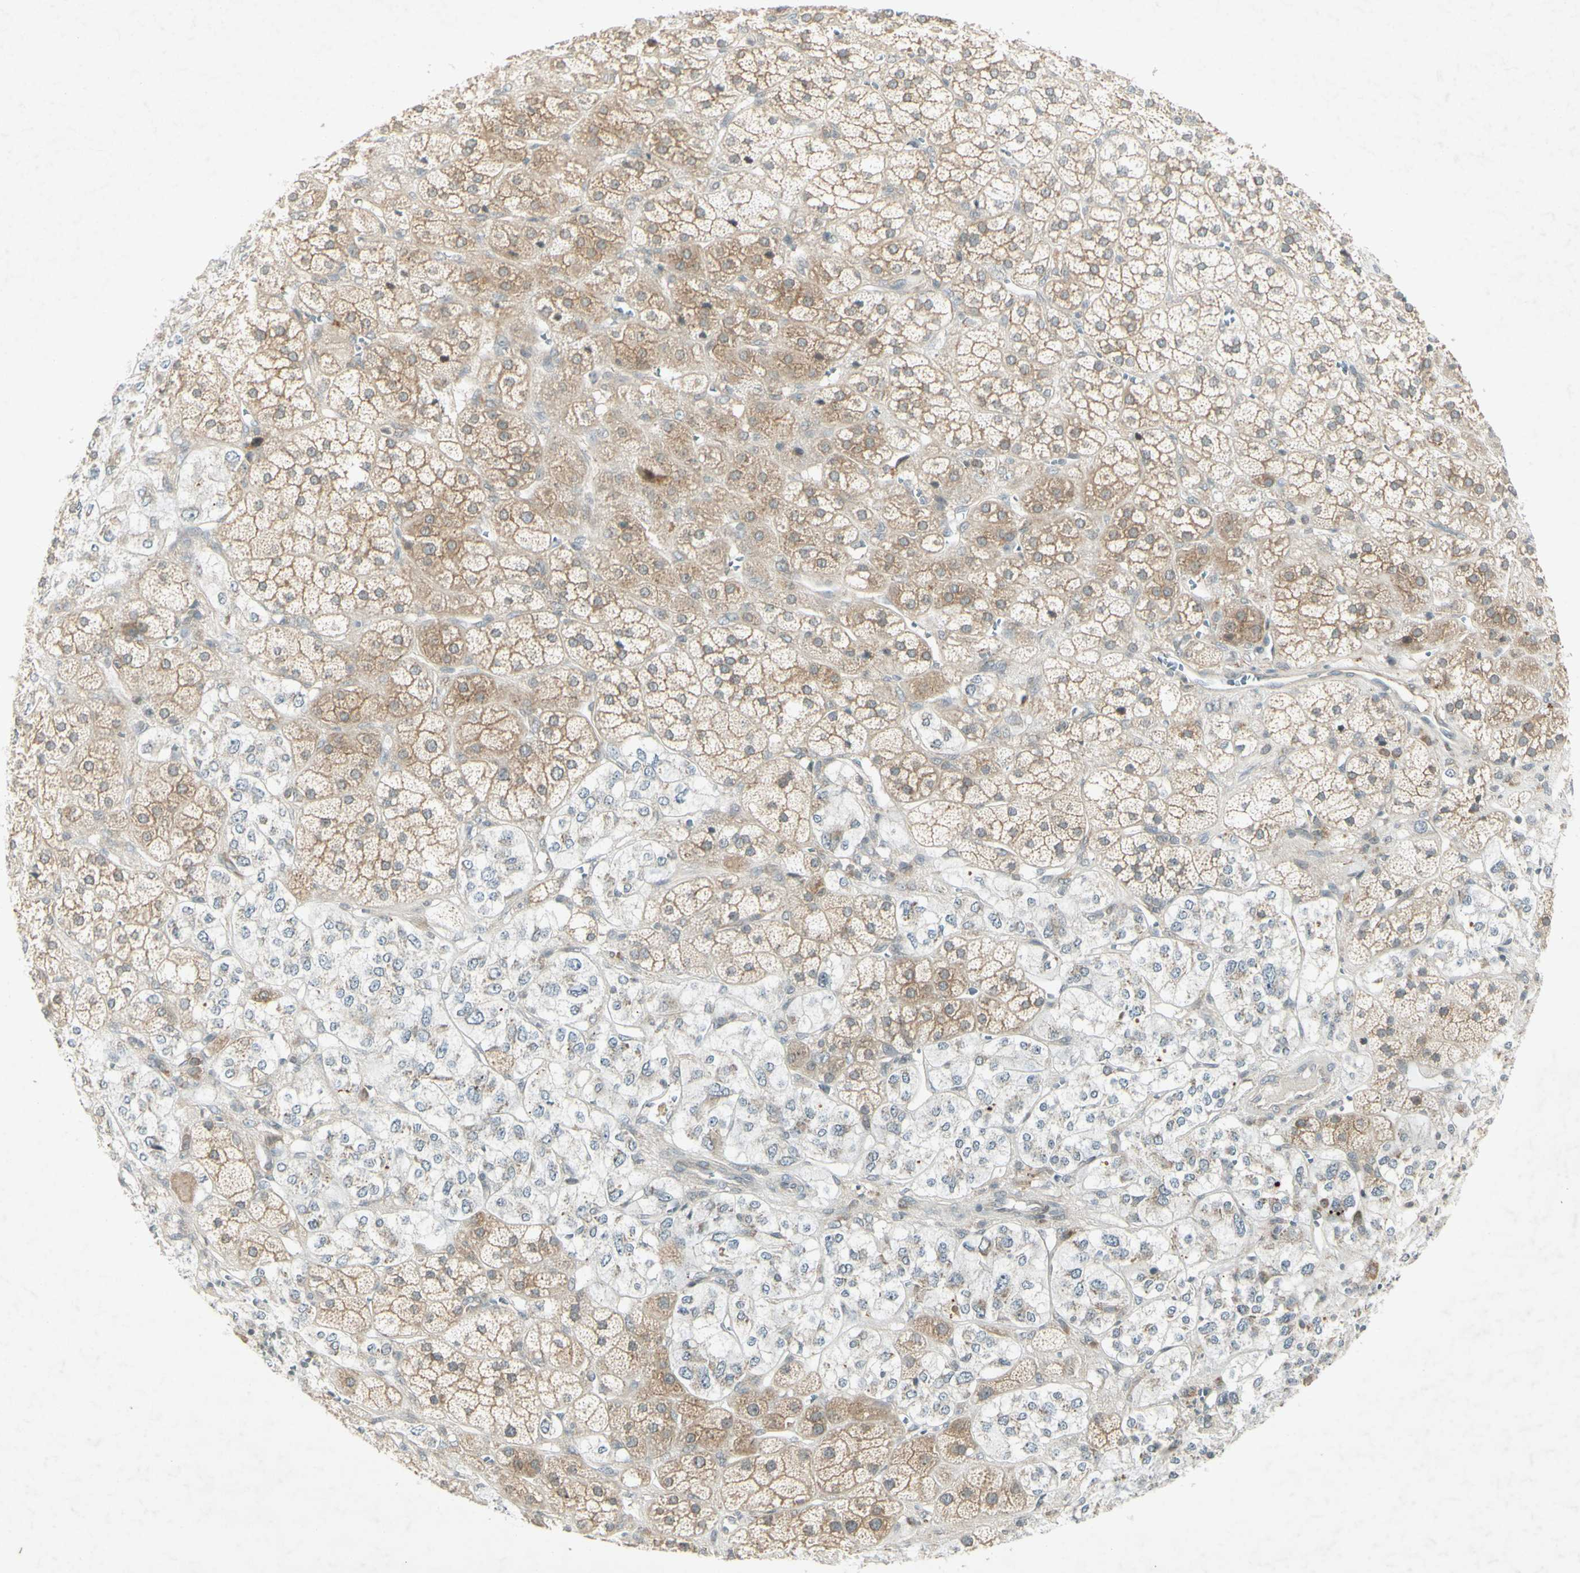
{"staining": {"intensity": "moderate", "quantity": "25%-75%", "location": "cytoplasmic/membranous"}, "tissue": "adrenal gland", "cell_type": "Glandular cells", "image_type": "normal", "snomed": [{"axis": "morphology", "description": "Normal tissue, NOS"}, {"axis": "topography", "description": "Adrenal gland"}], "caption": "IHC of unremarkable adrenal gland reveals medium levels of moderate cytoplasmic/membranous expression in approximately 25%-75% of glandular cells. The staining is performed using DAB (3,3'-diaminobenzidine) brown chromogen to label protein expression. The nuclei are counter-stained blue using hematoxylin.", "gene": "ETF1", "patient": {"sex": "male", "age": 56}}